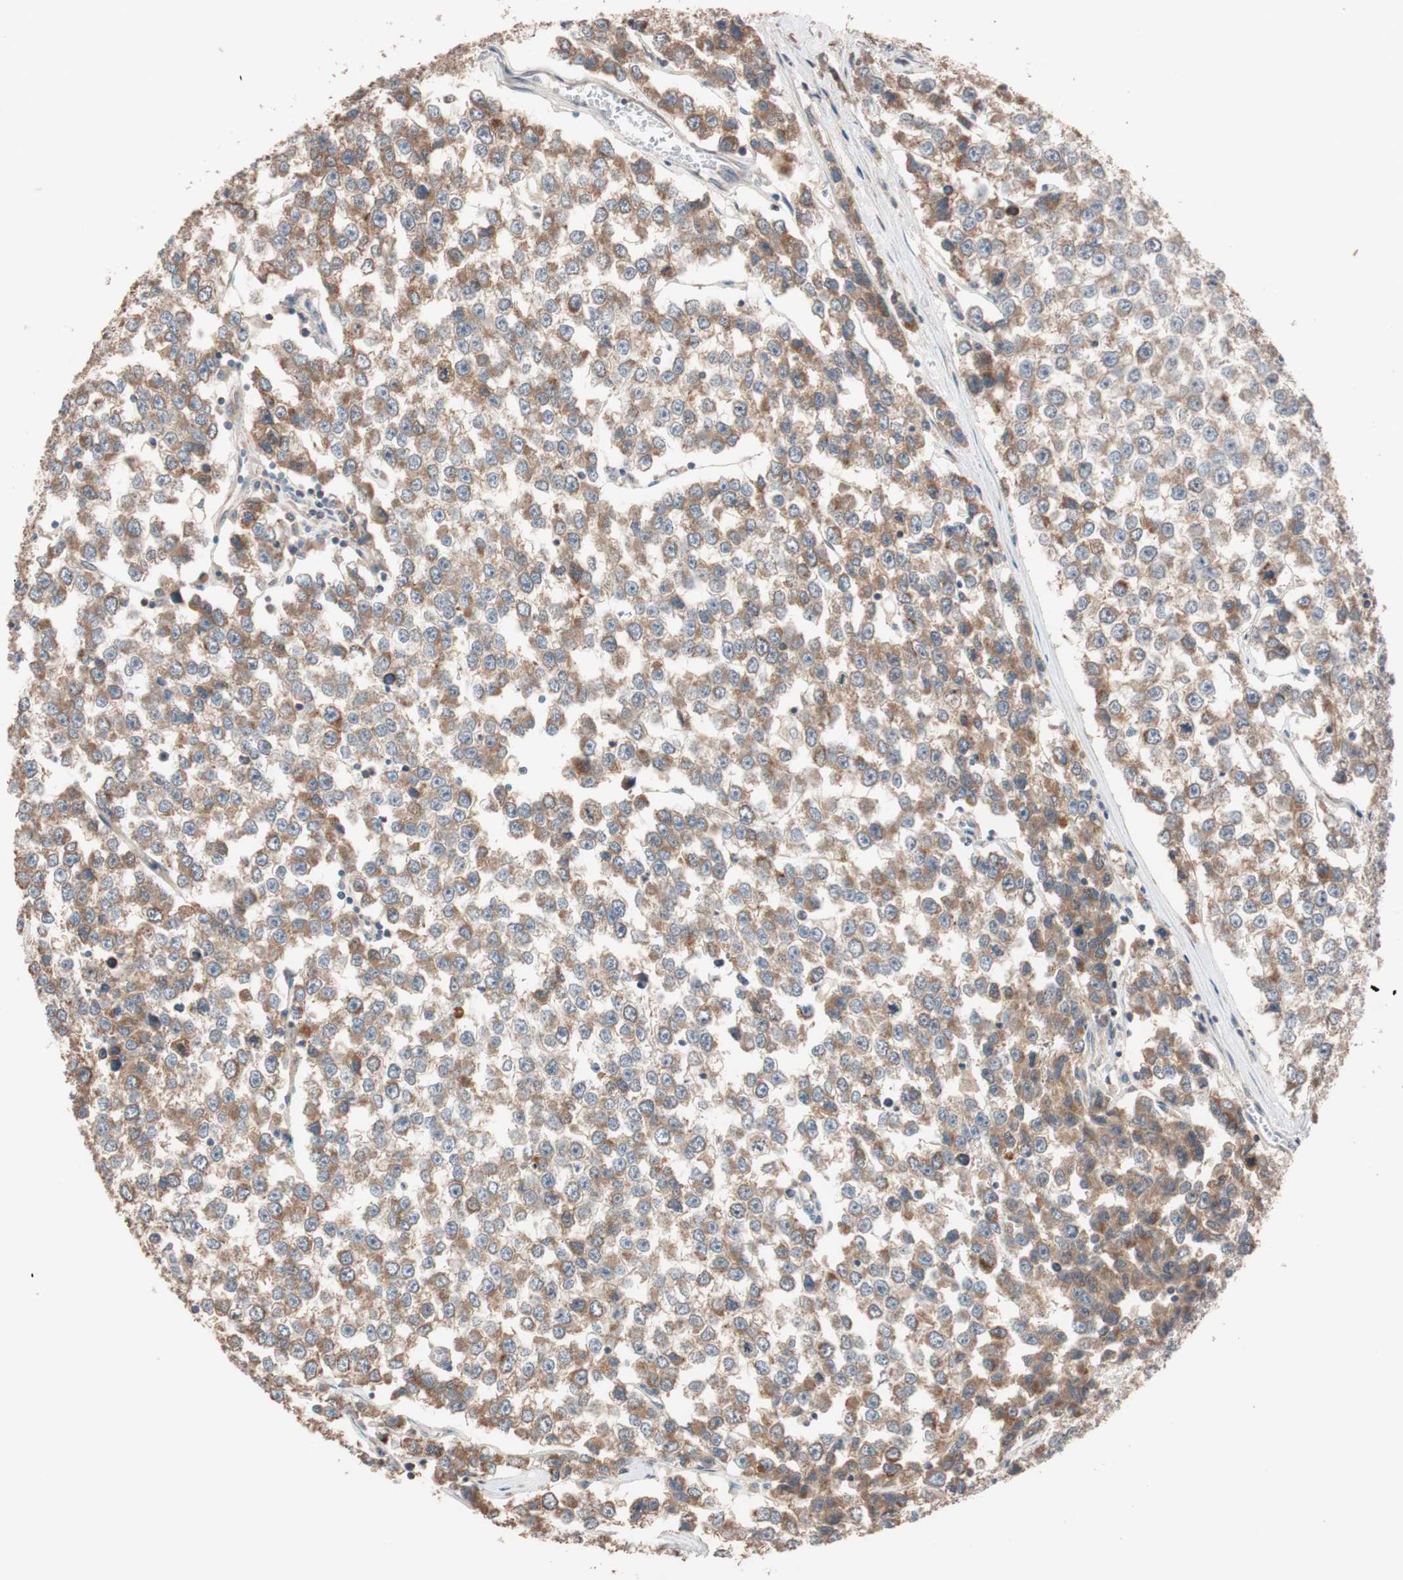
{"staining": {"intensity": "moderate", "quantity": ">75%", "location": "cytoplasmic/membranous"}, "tissue": "testis cancer", "cell_type": "Tumor cells", "image_type": "cancer", "snomed": [{"axis": "morphology", "description": "Seminoma, NOS"}, {"axis": "morphology", "description": "Carcinoma, Embryonal, NOS"}, {"axis": "topography", "description": "Testis"}], "caption": "Testis embryonal carcinoma was stained to show a protein in brown. There is medium levels of moderate cytoplasmic/membranous expression in approximately >75% of tumor cells.", "gene": "SDC4", "patient": {"sex": "male", "age": 52}}